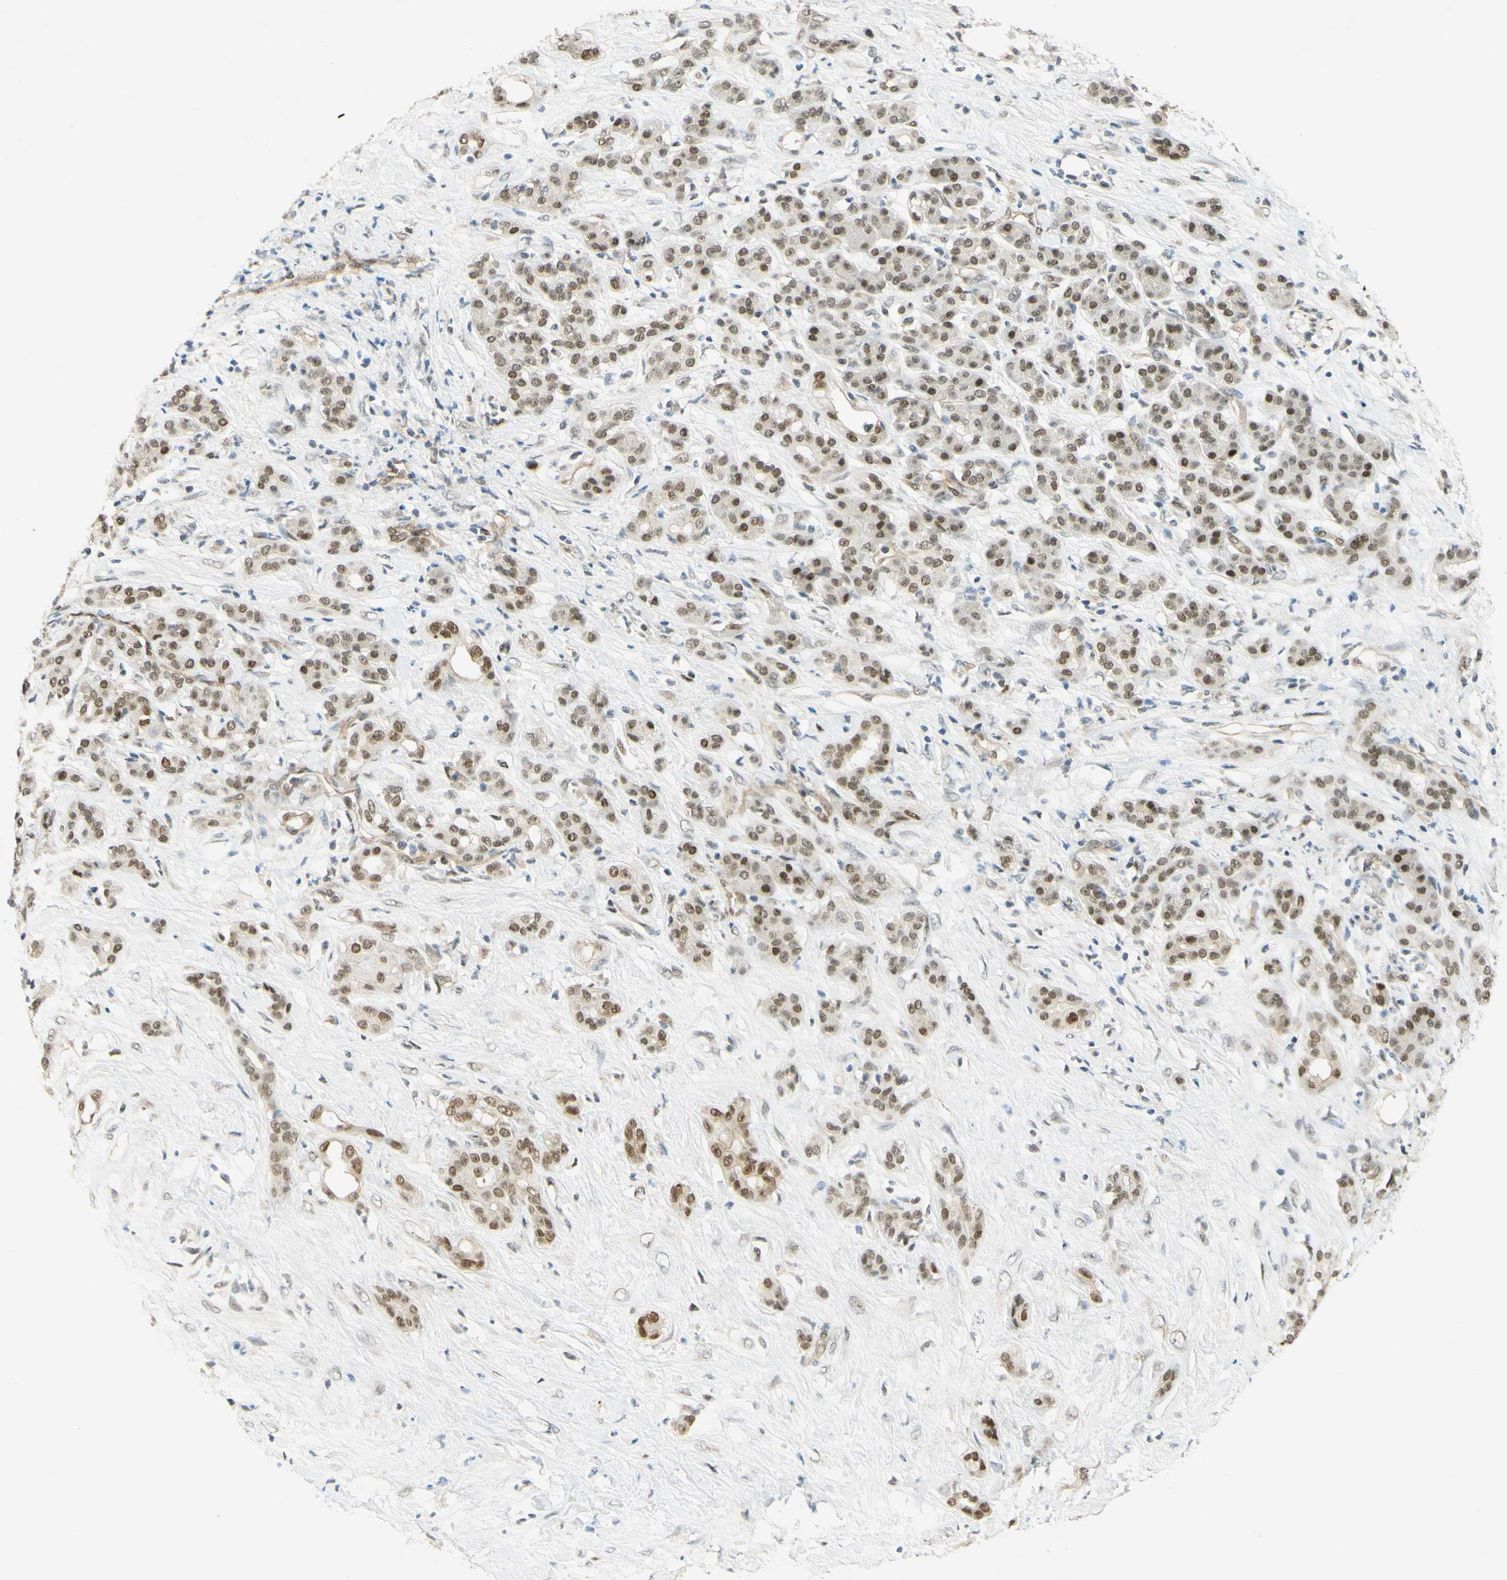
{"staining": {"intensity": "moderate", "quantity": ">75%", "location": "nuclear"}, "tissue": "pancreatic cancer", "cell_type": "Tumor cells", "image_type": "cancer", "snomed": [{"axis": "morphology", "description": "Adenocarcinoma, NOS"}, {"axis": "topography", "description": "Pancreas"}], "caption": "This is an image of IHC staining of pancreatic cancer (adenocarcinoma), which shows moderate staining in the nuclear of tumor cells.", "gene": "POLB", "patient": {"sex": "male", "age": 41}}